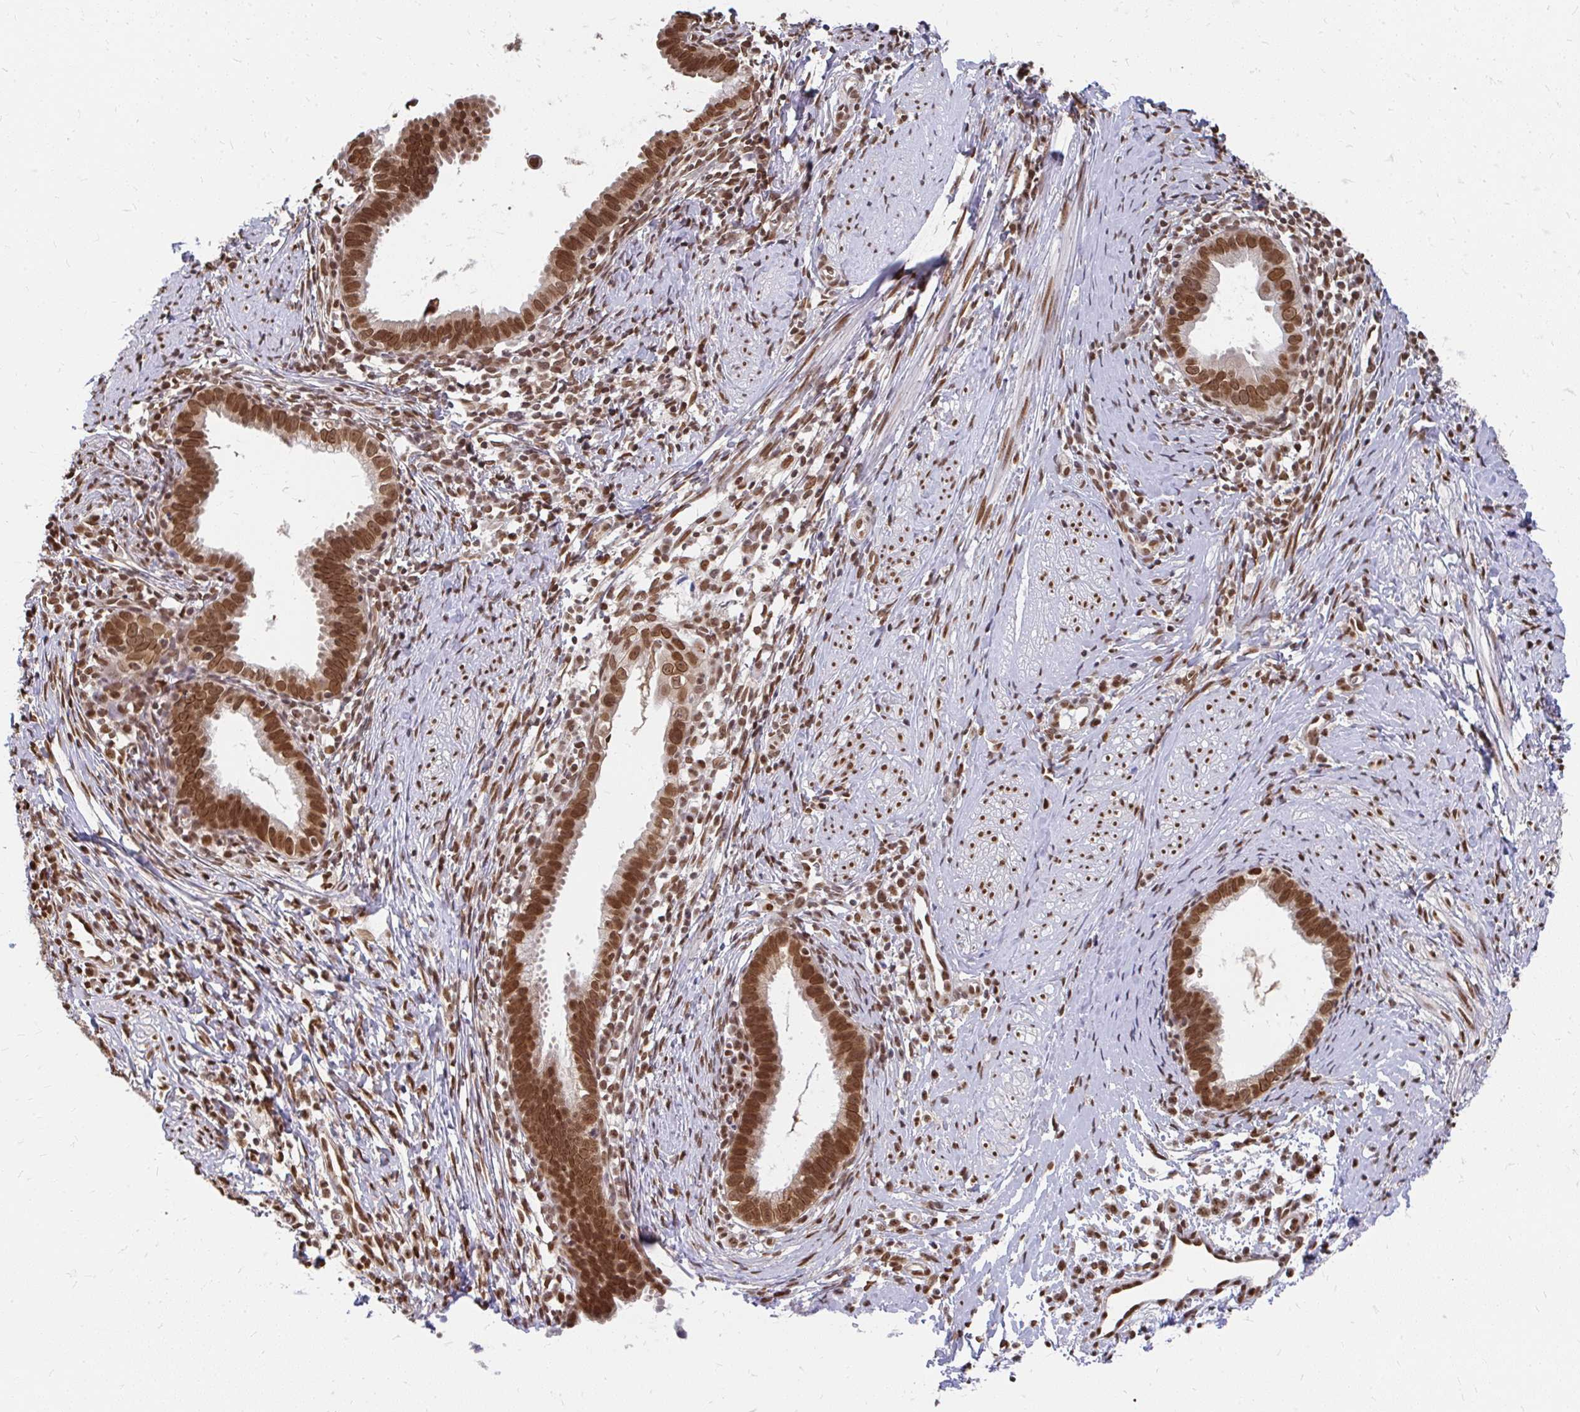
{"staining": {"intensity": "moderate", "quantity": ">75%", "location": "cytoplasmic/membranous,nuclear"}, "tissue": "cervical cancer", "cell_type": "Tumor cells", "image_type": "cancer", "snomed": [{"axis": "morphology", "description": "Adenocarcinoma, NOS"}, {"axis": "topography", "description": "Cervix"}], "caption": "A histopathology image of human cervical cancer (adenocarcinoma) stained for a protein displays moderate cytoplasmic/membranous and nuclear brown staining in tumor cells.", "gene": "XPO1", "patient": {"sex": "female", "age": 36}}